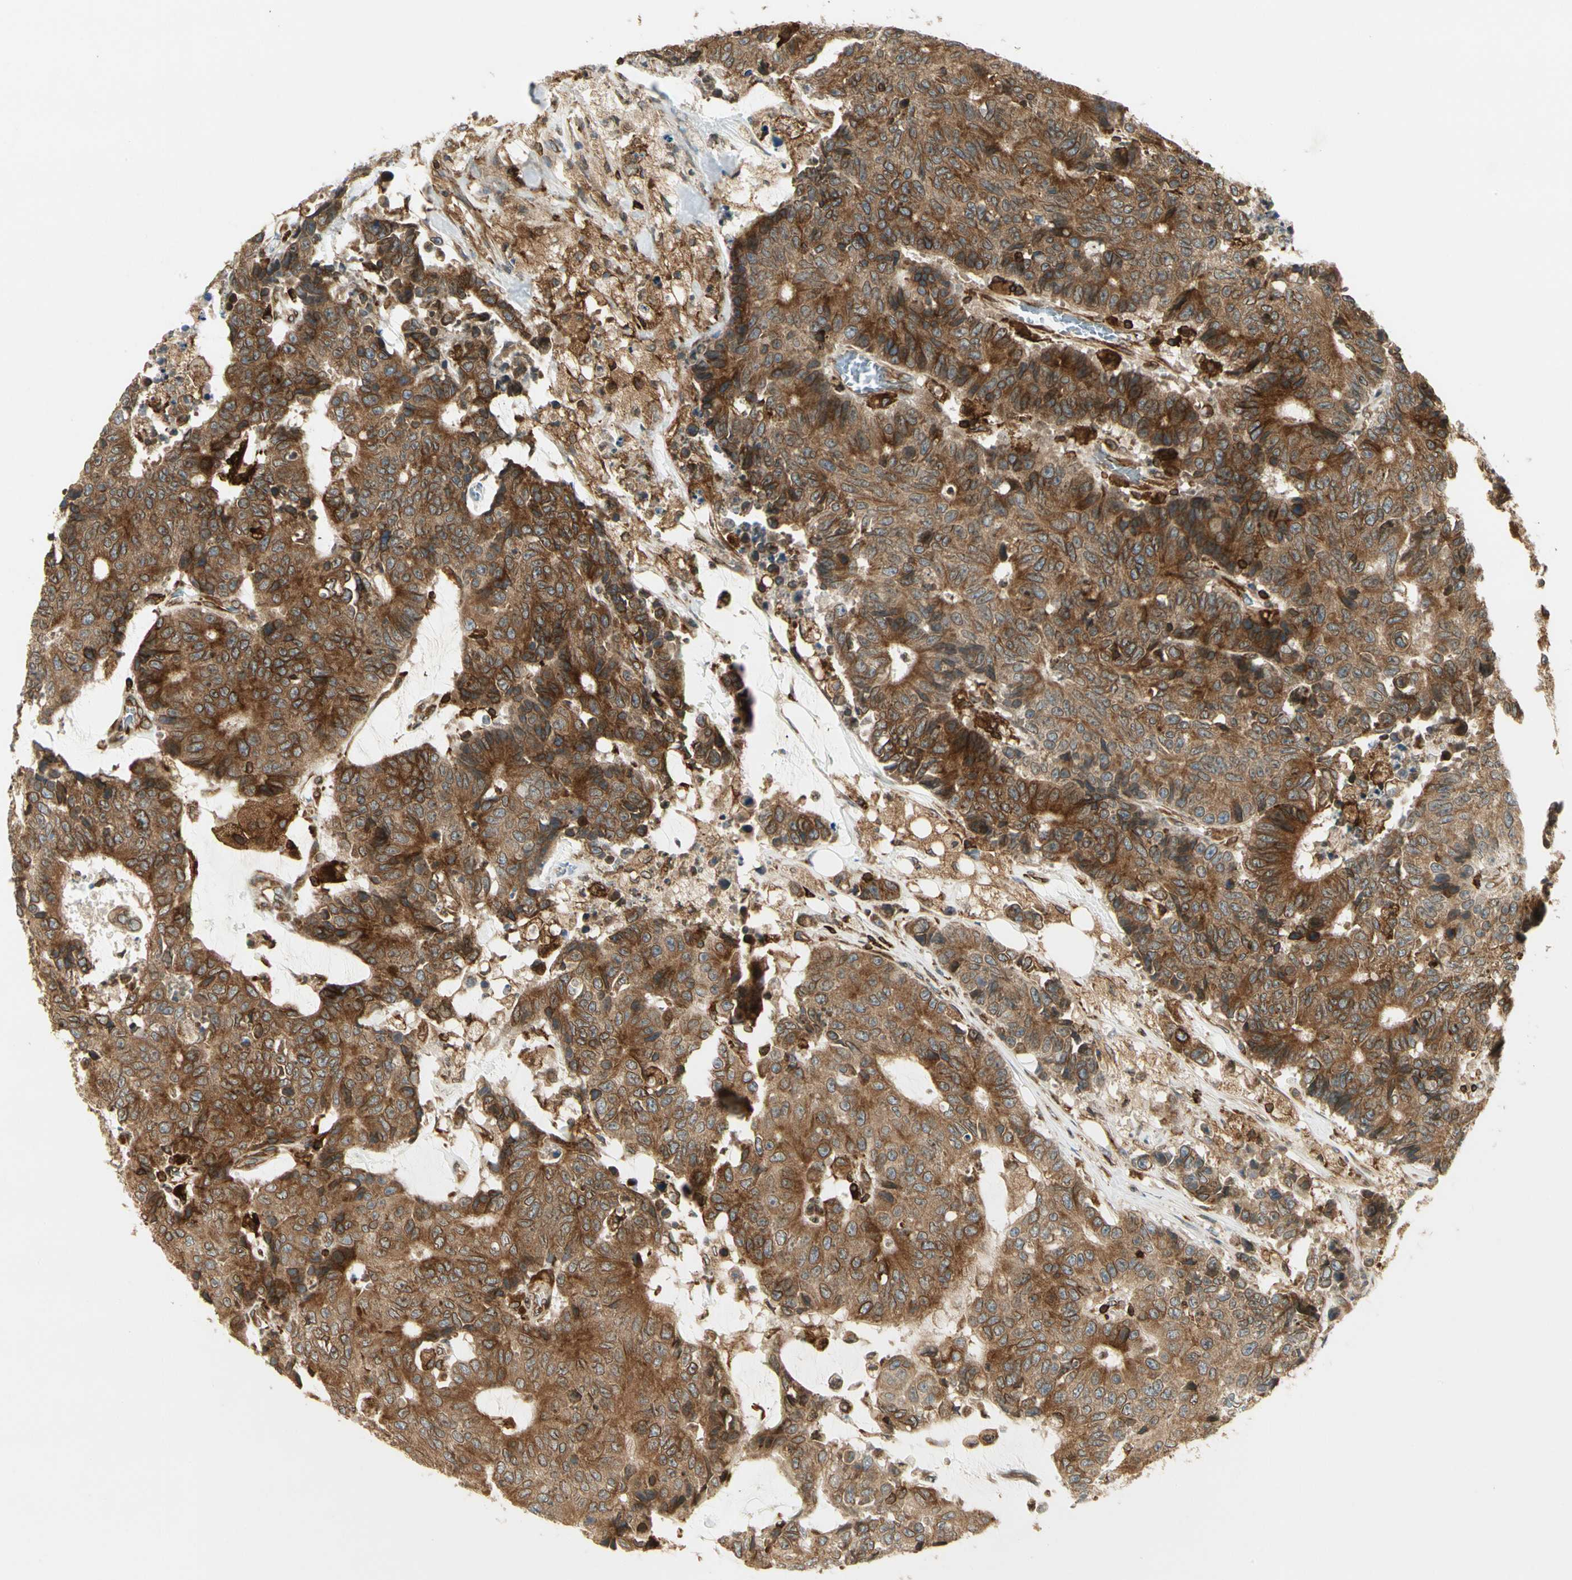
{"staining": {"intensity": "strong", "quantity": ">75%", "location": "cytoplasmic/membranous"}, "tissue": "colorectal cancer", "cell_type": "Tumor cells", "image_type": "cancer", "snomed": [{"axis": "morphology", "description": "Adenocarcinoma, NOS"}, {"axis": "topography", "description": "Colon"}], "caption": "Human adenocarcinoma (colorectal) stained with a brown dye reveals strong cytoplasmic/membranous positive positivity in approximately >75% of tumor cells.", "gene": "TAPBP", "patient": {"sex": "female", "age": 86}}